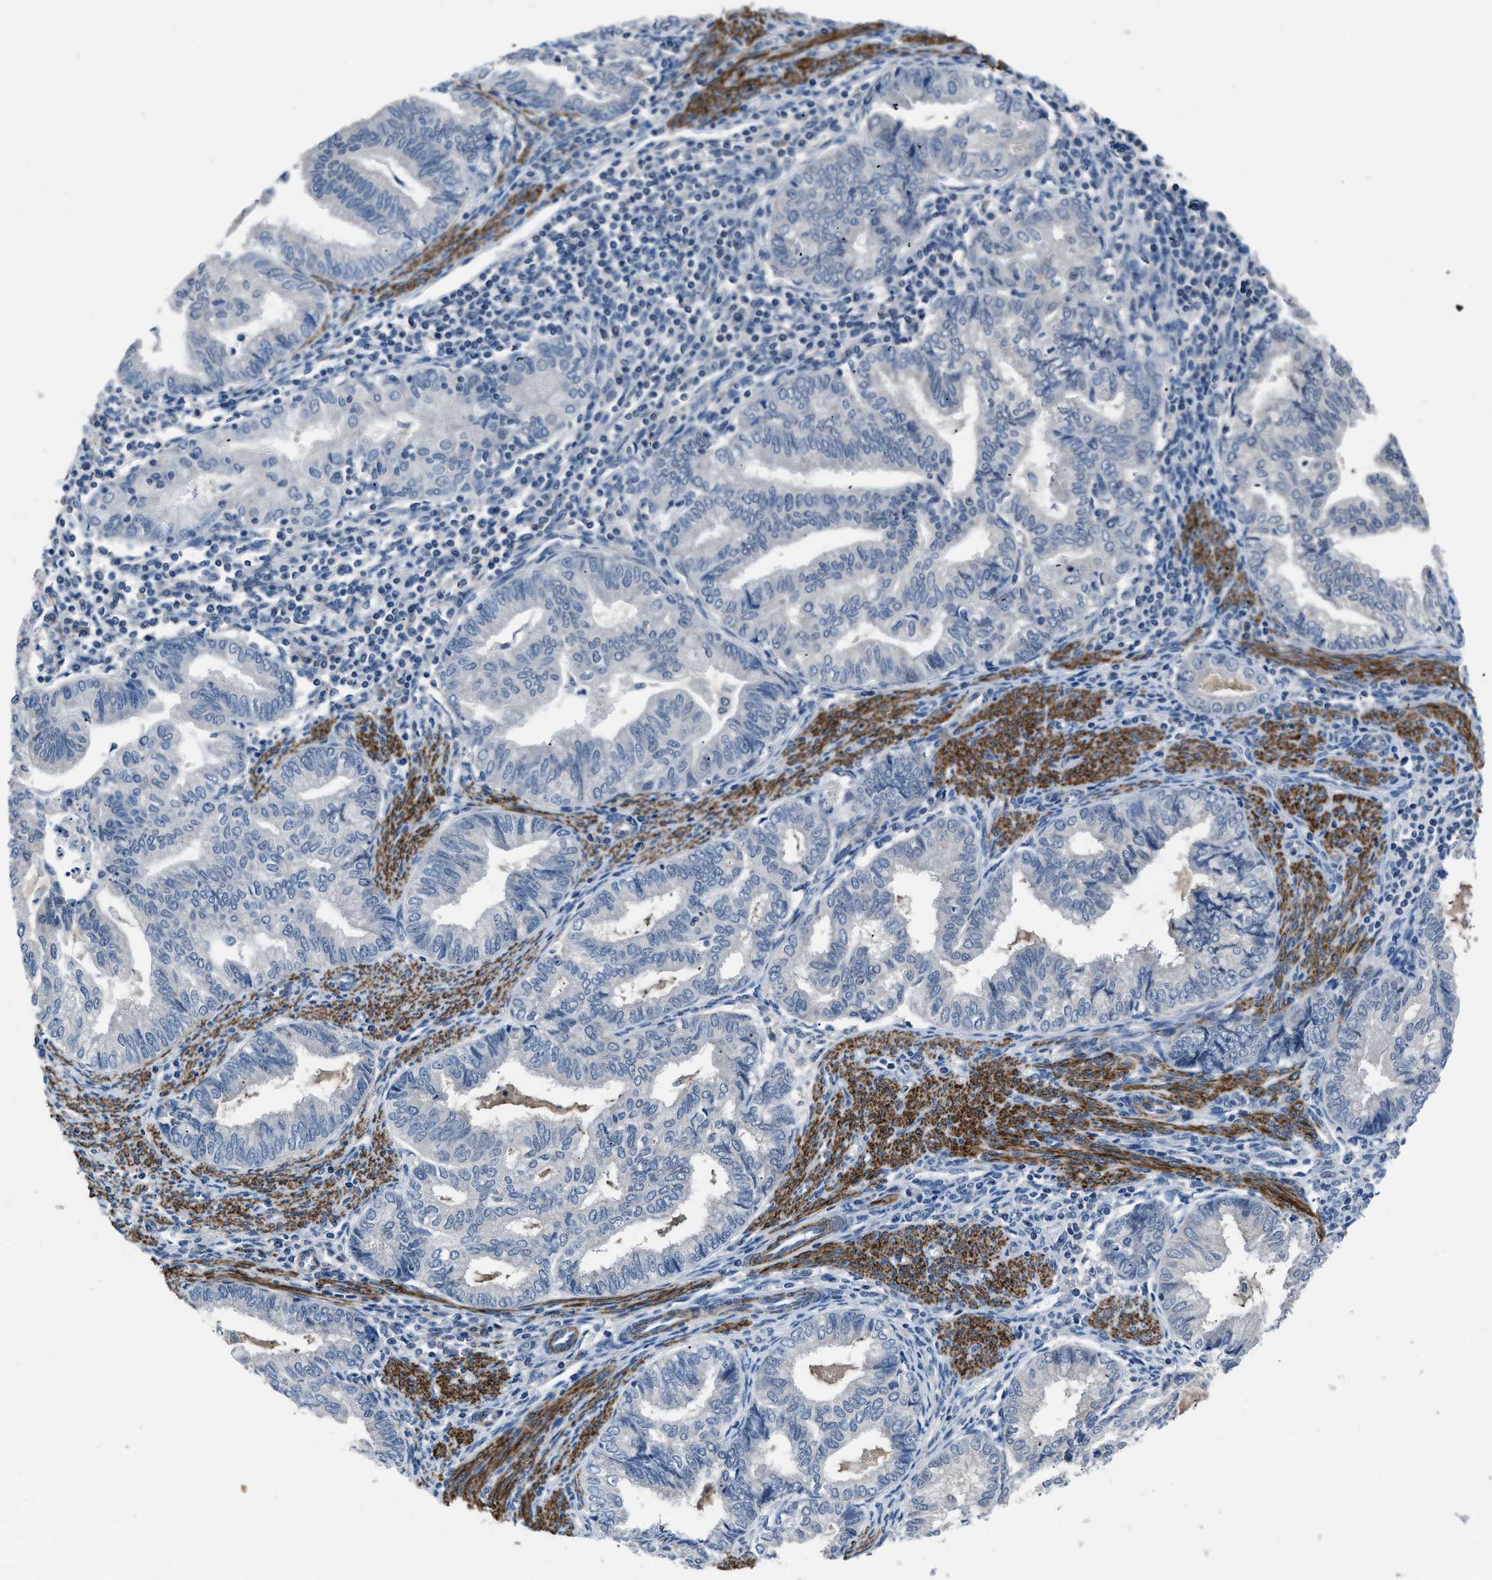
{"staining": {"intensity": "negative", "quantity": "none", "location": "none"}, "tissue": "endometrial cancer", "cell_type": "Tumor cells", "image_type": "cancer", "snomed": [{"axis": "morphology", "description": "Adenocarcinoma, NOS"}, {"axis": "topography", "description": "Endometrium"}], "caption": "The micrograph displays no staining of tumor cells in adenocarcinoma (endometrial).", "gene": "LANCL2", "patient": {"sex": "female", "age": 79}}